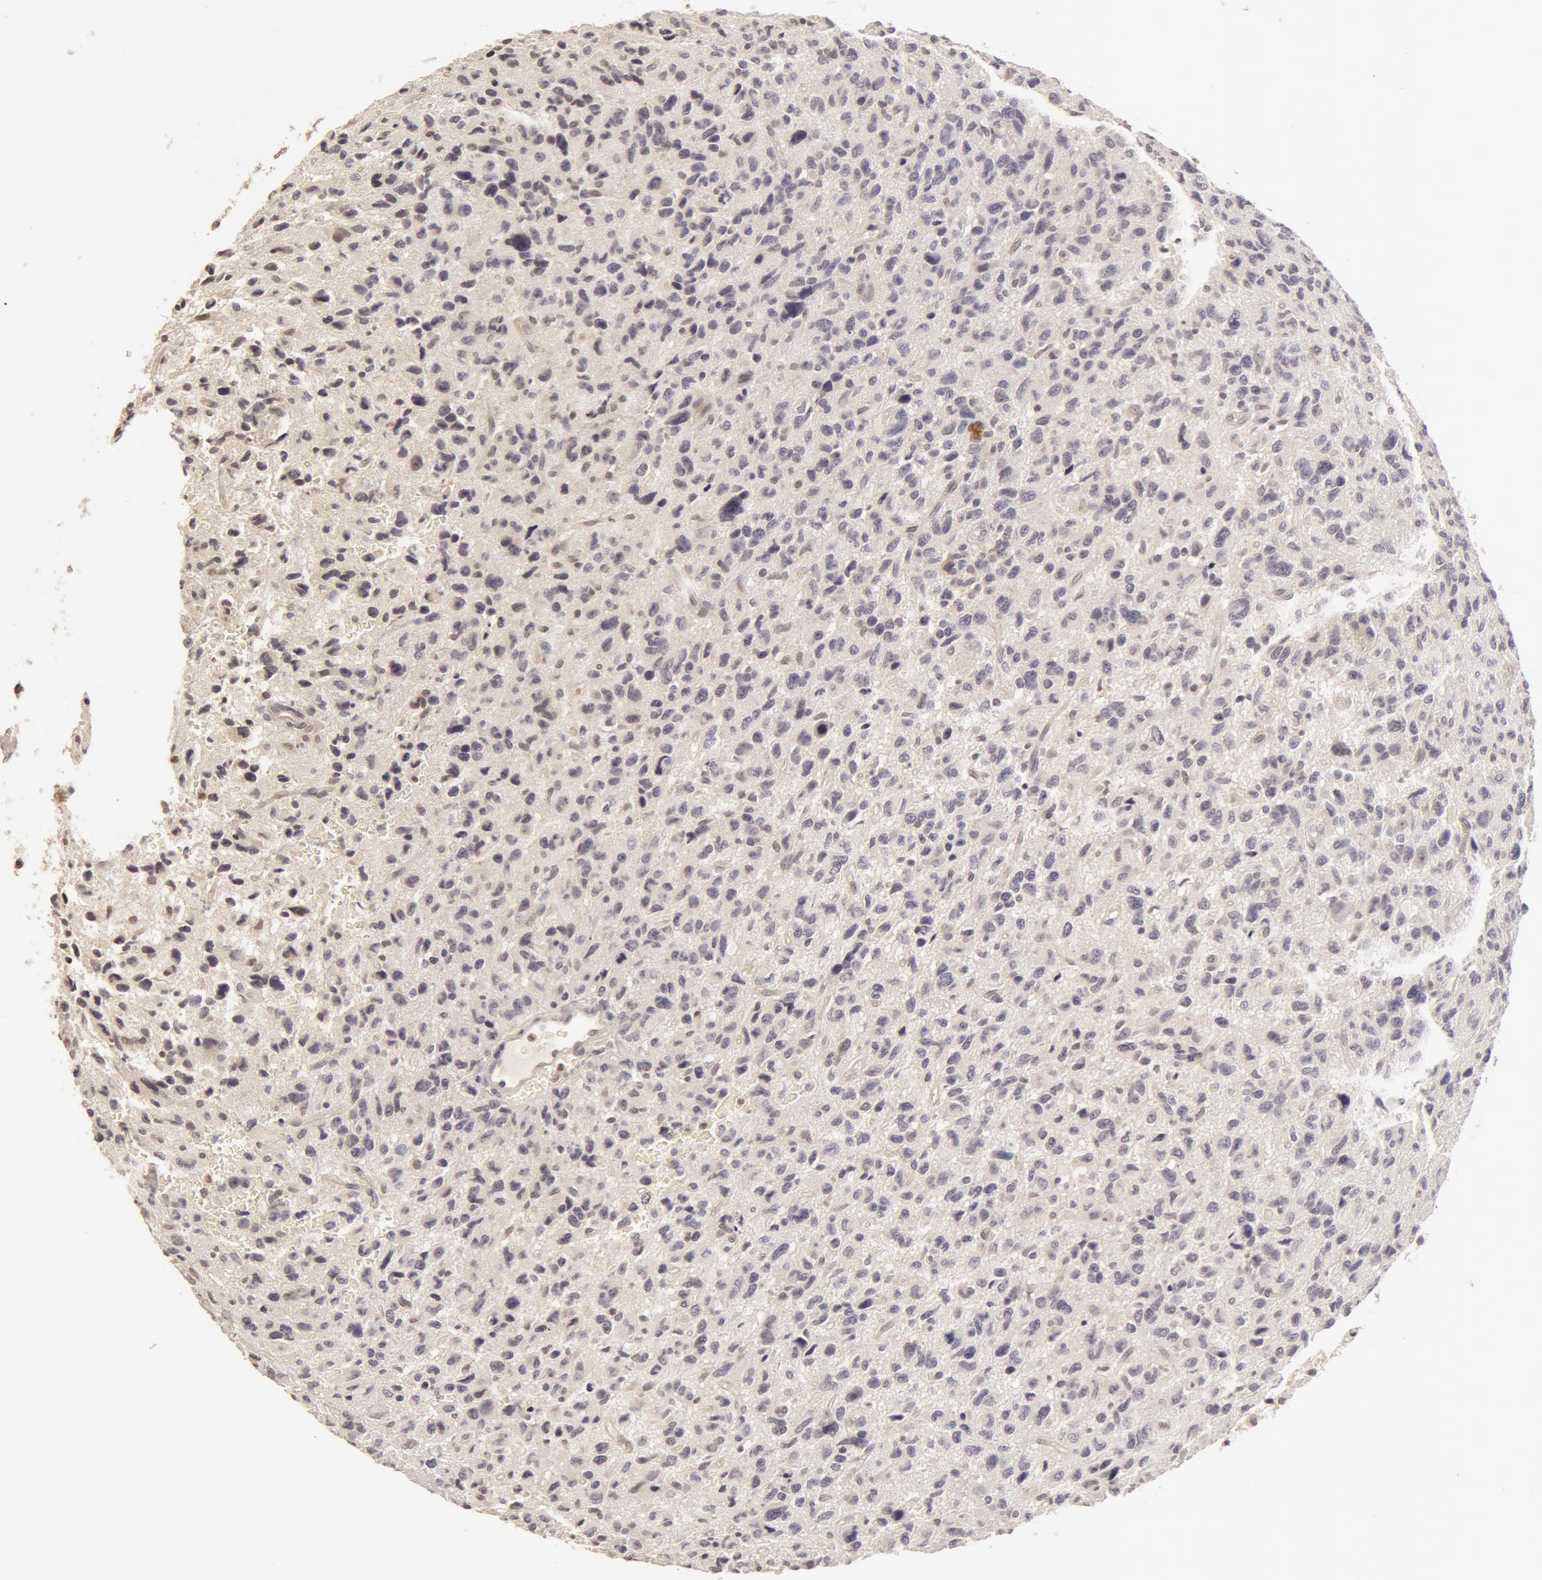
{"staining": {"intensity": "negative", "quantity": "none", "location": "none"}, "tissue": "glioma", "cell_type": "Tumor cells", "image_type": "cancer", "snomed": [{"axis": "morphology", "description": "Glioma, malignant, High grade"}, {"axis": "topography", "description": "Brain"}], "caption": "Malignant glioma (high-grade) stained for a protein using immunohistochemistry (IHC) displays no expression tumor cells.", "gene": "ADAM10", "patient": {"sex": "female", "age": 60}}